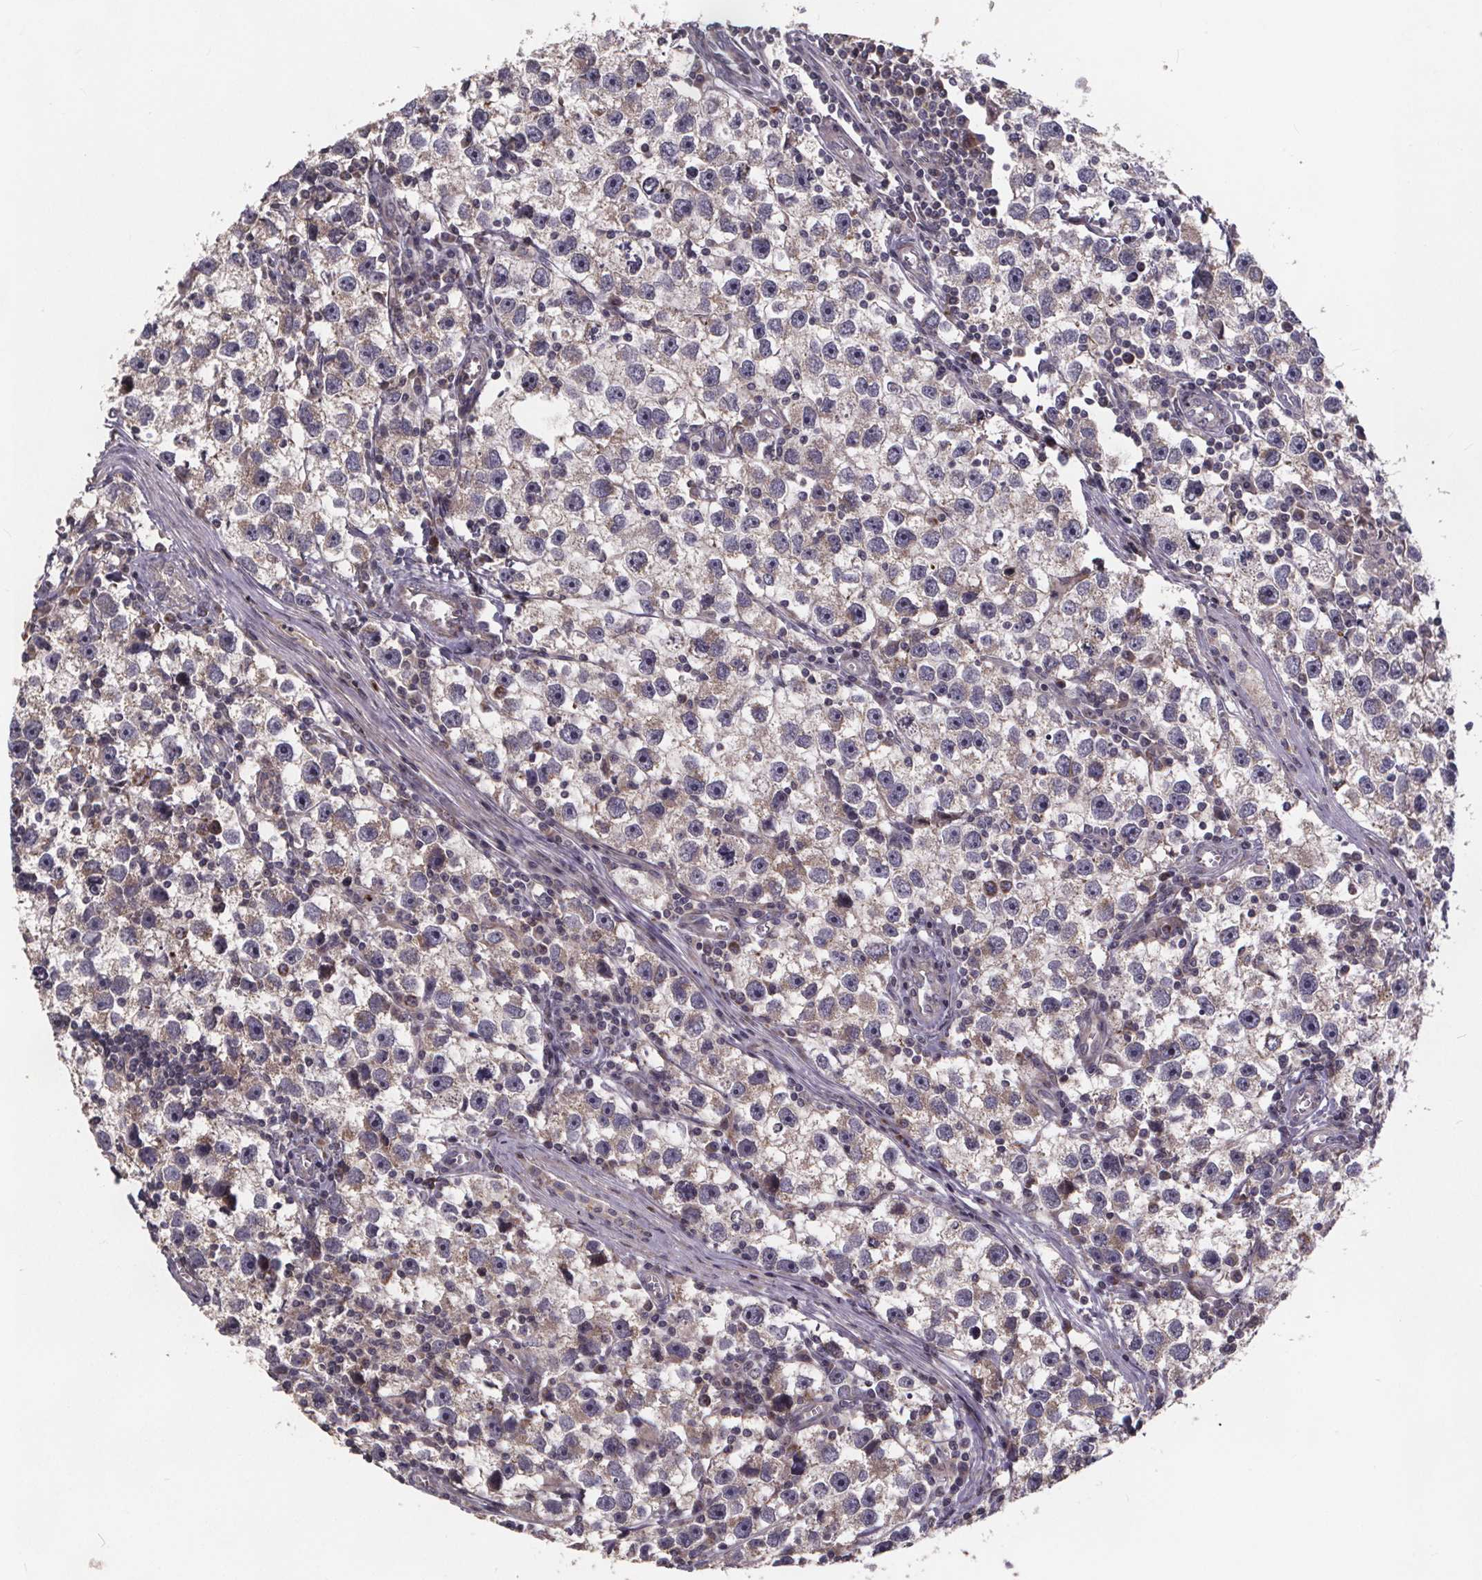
{"staining": {"intensity": "weak", "quantity": "<25%", "location": "cytoplasmic/membranous"}, "tissue": "testis cancer", "cell_type": "Tumor cells", "image_type": "cancer", "snomed": [{"axis": "morphology", "description": "Seminoma, NOS"}, {"axis": "topography", "description": "Testis"}], "caption": "High power microscopy image of an IHC micrograph of testis cancer (seminoma), revealing no significant expression in tumor cells.", "gene": "YME1L1", "patient": {"sex": "male", "age": 30}}